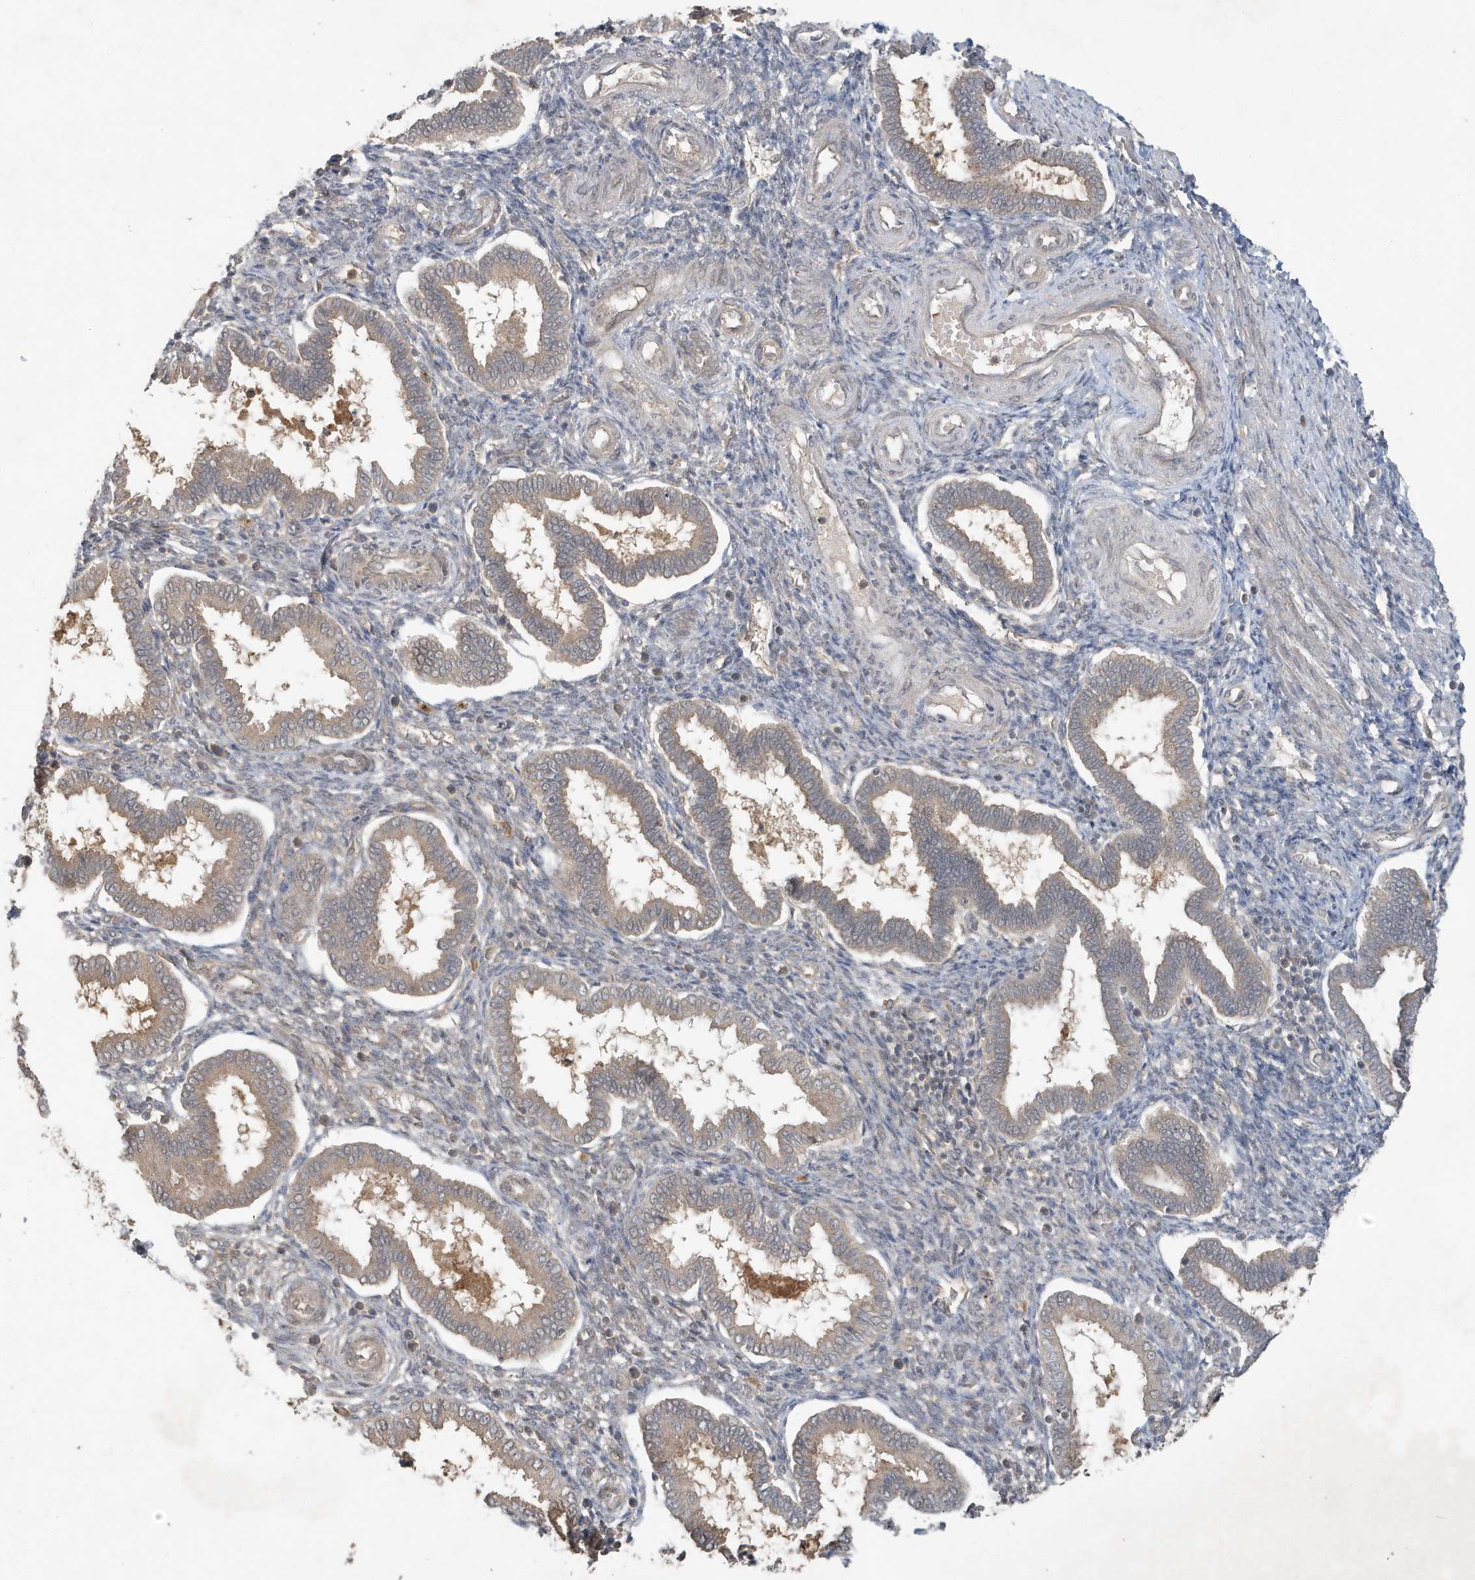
{"staining": {"intensity": "weak", "quantity": "25%-75%", "location": "cytoplasmic/membranous"}, "tissue": "endometrium", "cell_type": "Cells in endometrial stroma", "image_type": "normal", "snomed": [{"axis": "morphology", "description": "Normal tissue, NOS"}, {"axis": "topography", "description": "Endometrium"}], "caption": "Weak cytoplasmic/membranous protein staining is seen in about 25%-75% of cells in endometrial stroma in endometrium.", "gene": "ABCB9", "patient": {"sex": "female", "age": 24}}